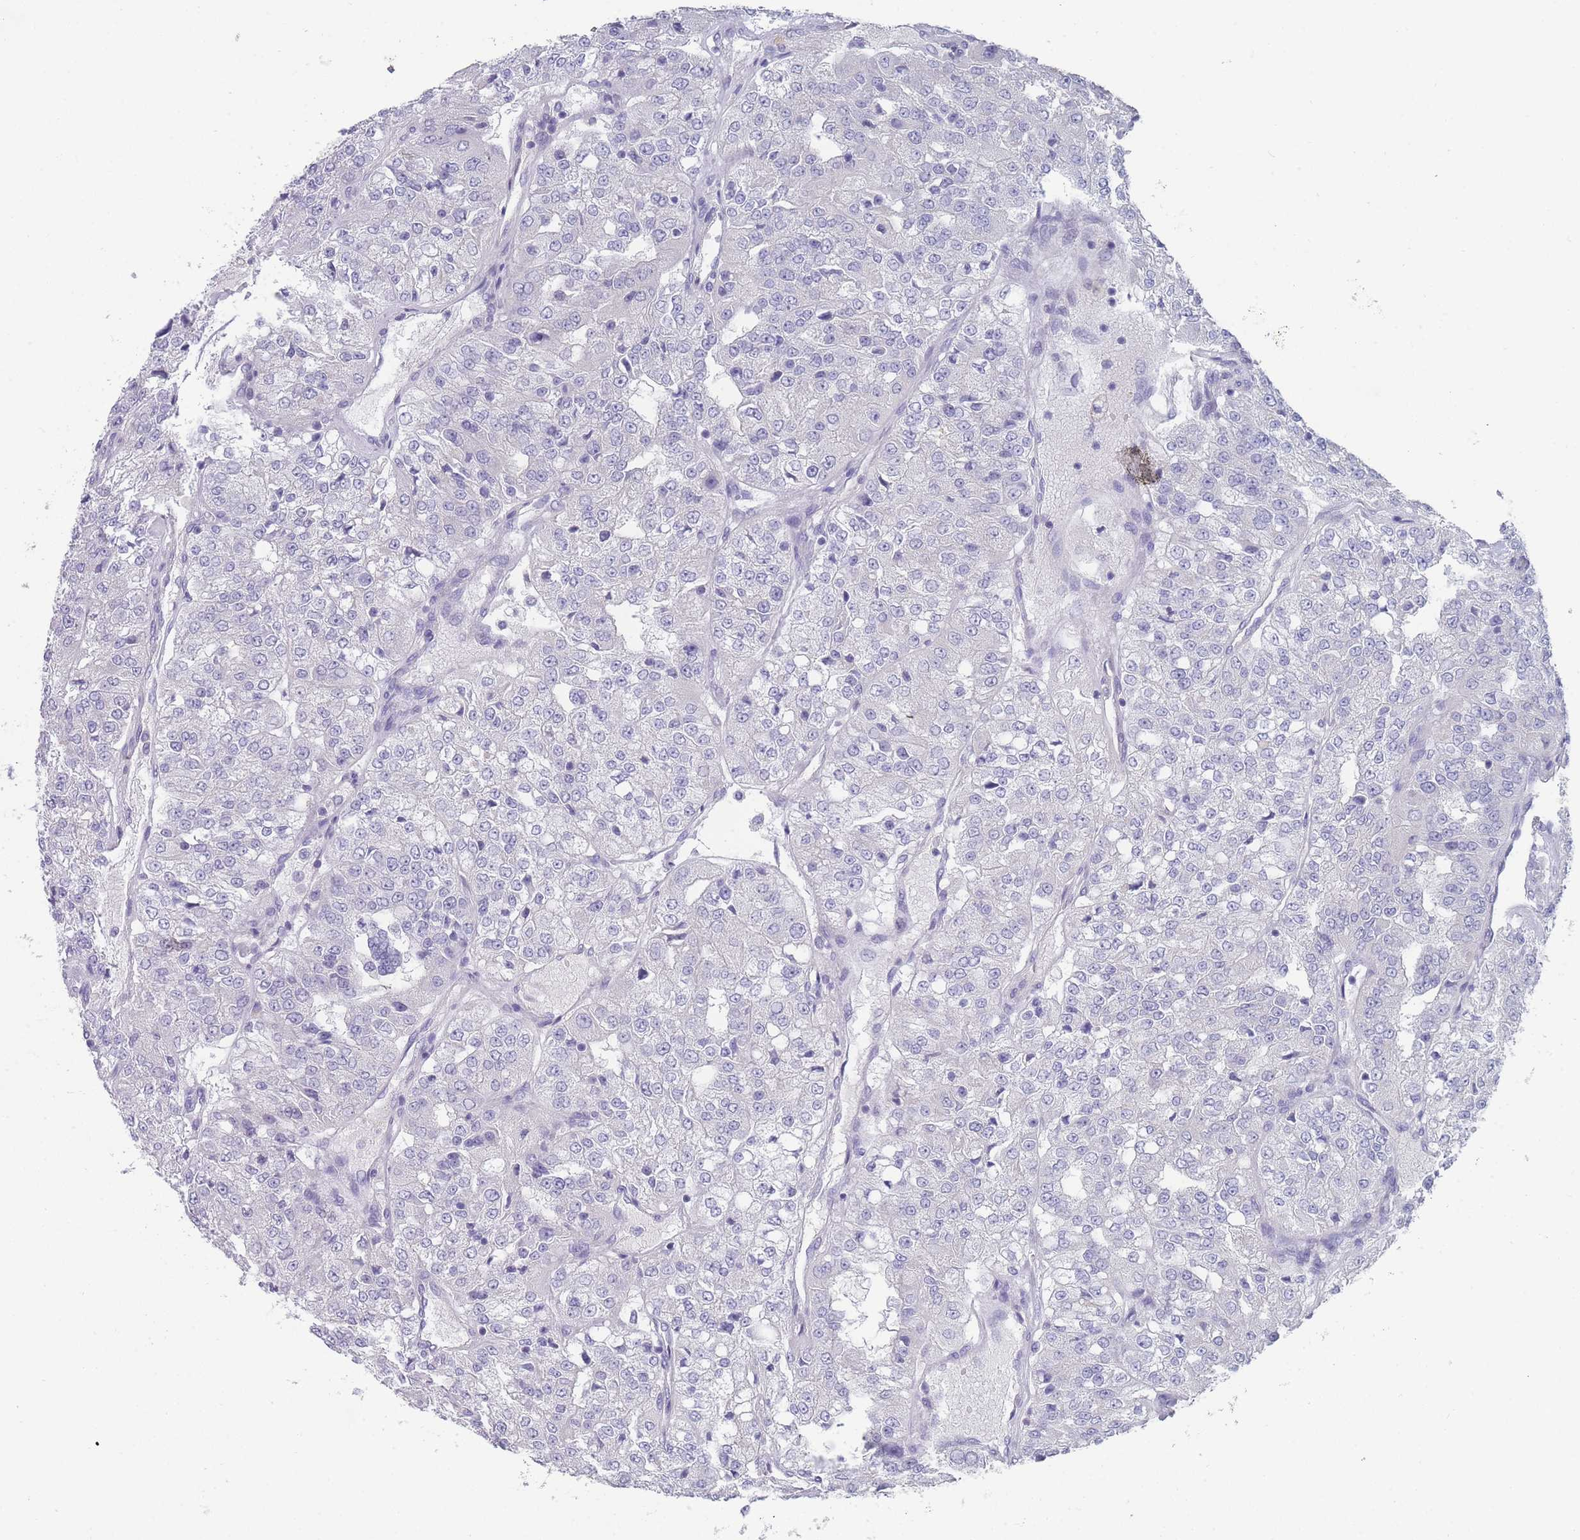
{"staining": {"intensity": "negative", "quantity": "none", "location": "none"}, "tissue": "renal cancer", "cell_type": "Tumor cells", "image_type": "cancer", "snomed": [{"axis": "morphology", "description": "Adenocarcinoma, NOS"}, {"axis": "topography", "description": "Kidney"}], "caption": "An image of human adenocarcinoma (renal) is negative for staining in tumor cells.", "gene": "MRPS14", "patient": {"sex": "female", "age": 63}}